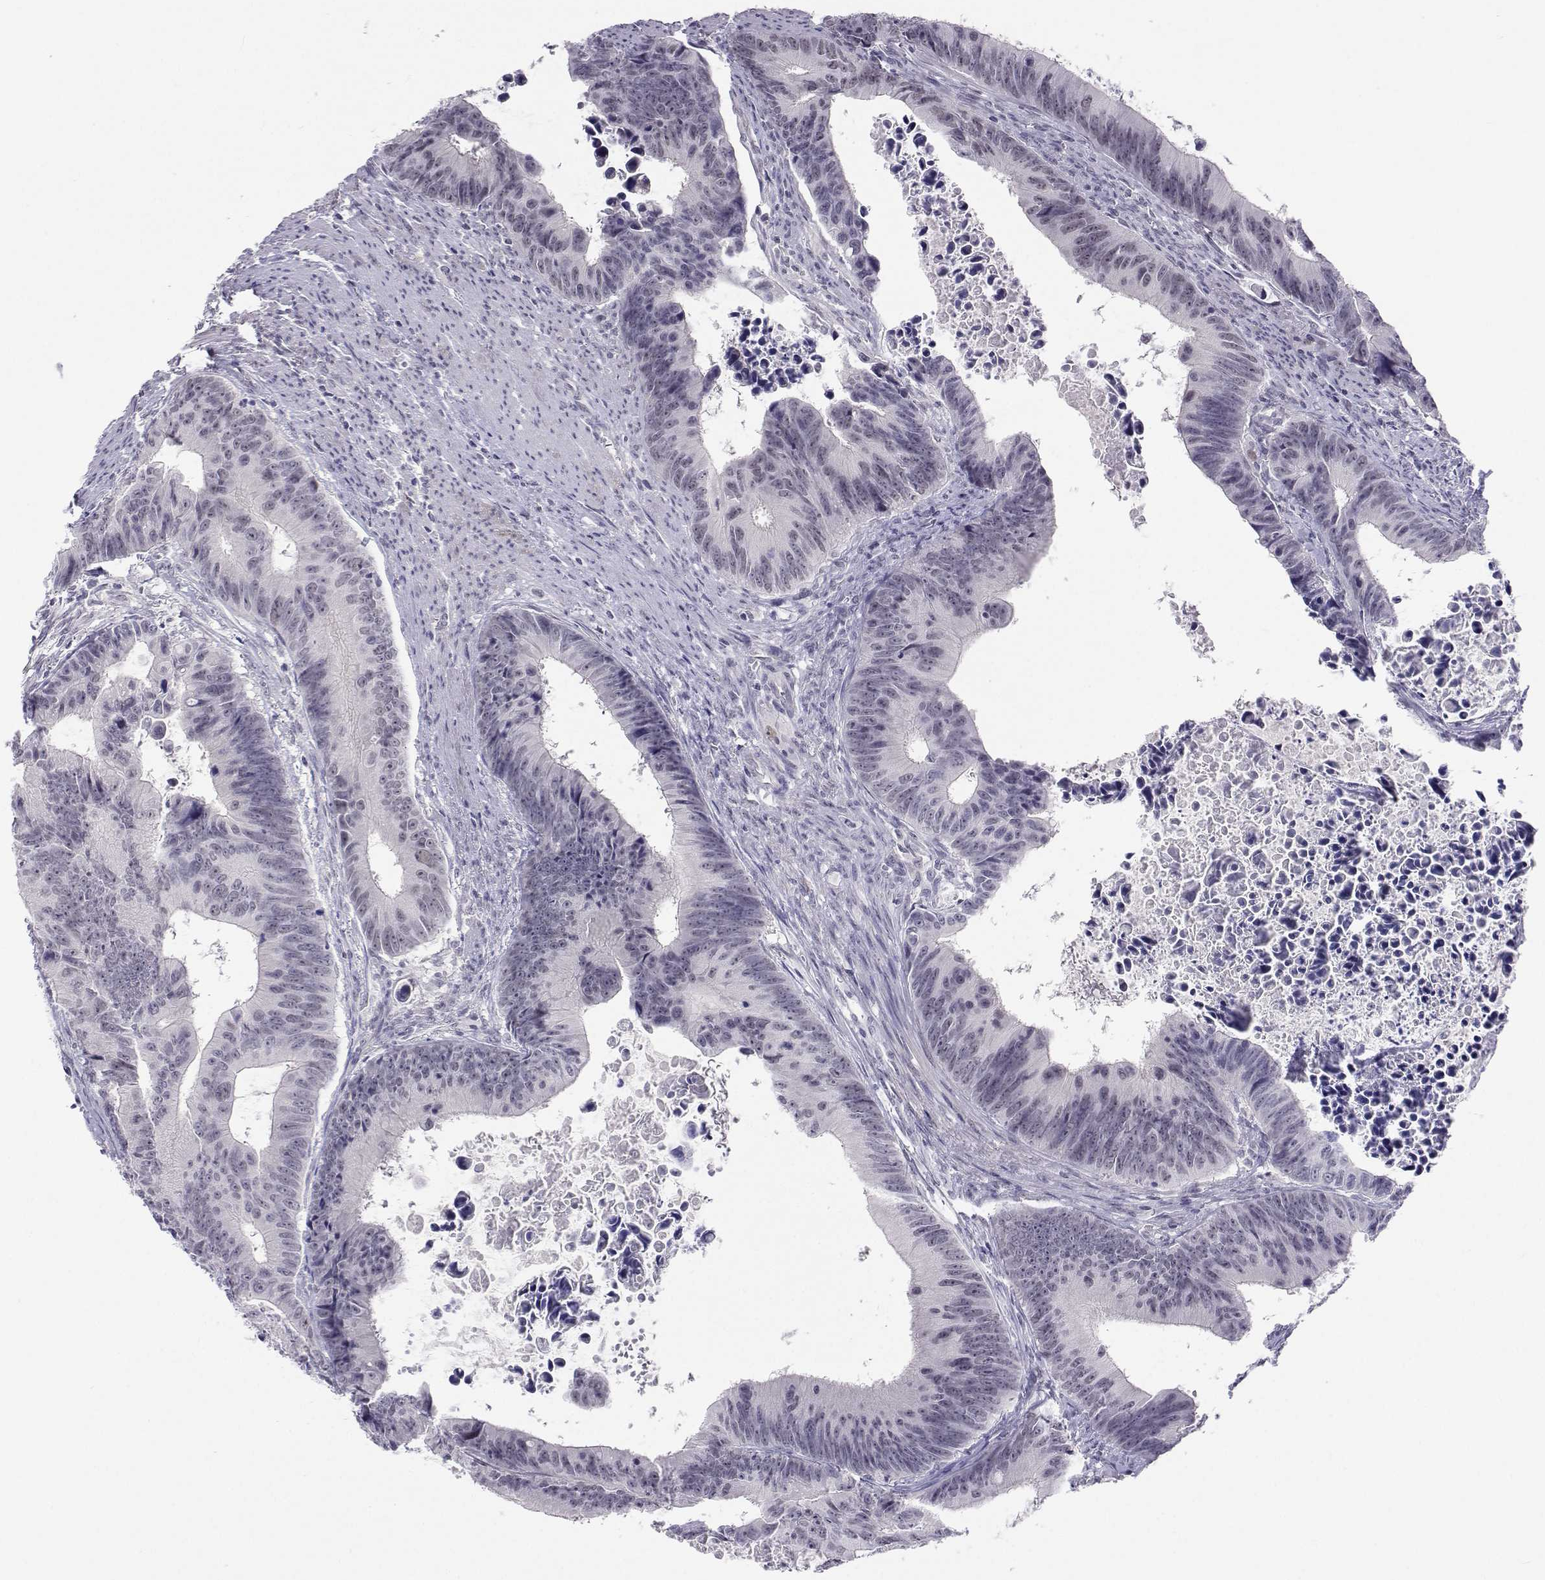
{"staining": {"intensity": "negative", "quantity": "none", "location": "none"}, "tissue": "colorectal cancer", "cell_type": "Tumor cells", "image_type": "cancer", "snomed": [{"axis": "morphology", "description": "Adenocarcinoma, NOS"}, {"axis": "topography", "description": "Colon"}], "caption": "This is an IHC histopathology image of adenocarcinoma (colorectal). There is no expression in tumor cells.", "gene": "MED26", "patient": {"sex": "female", "age": 87}}